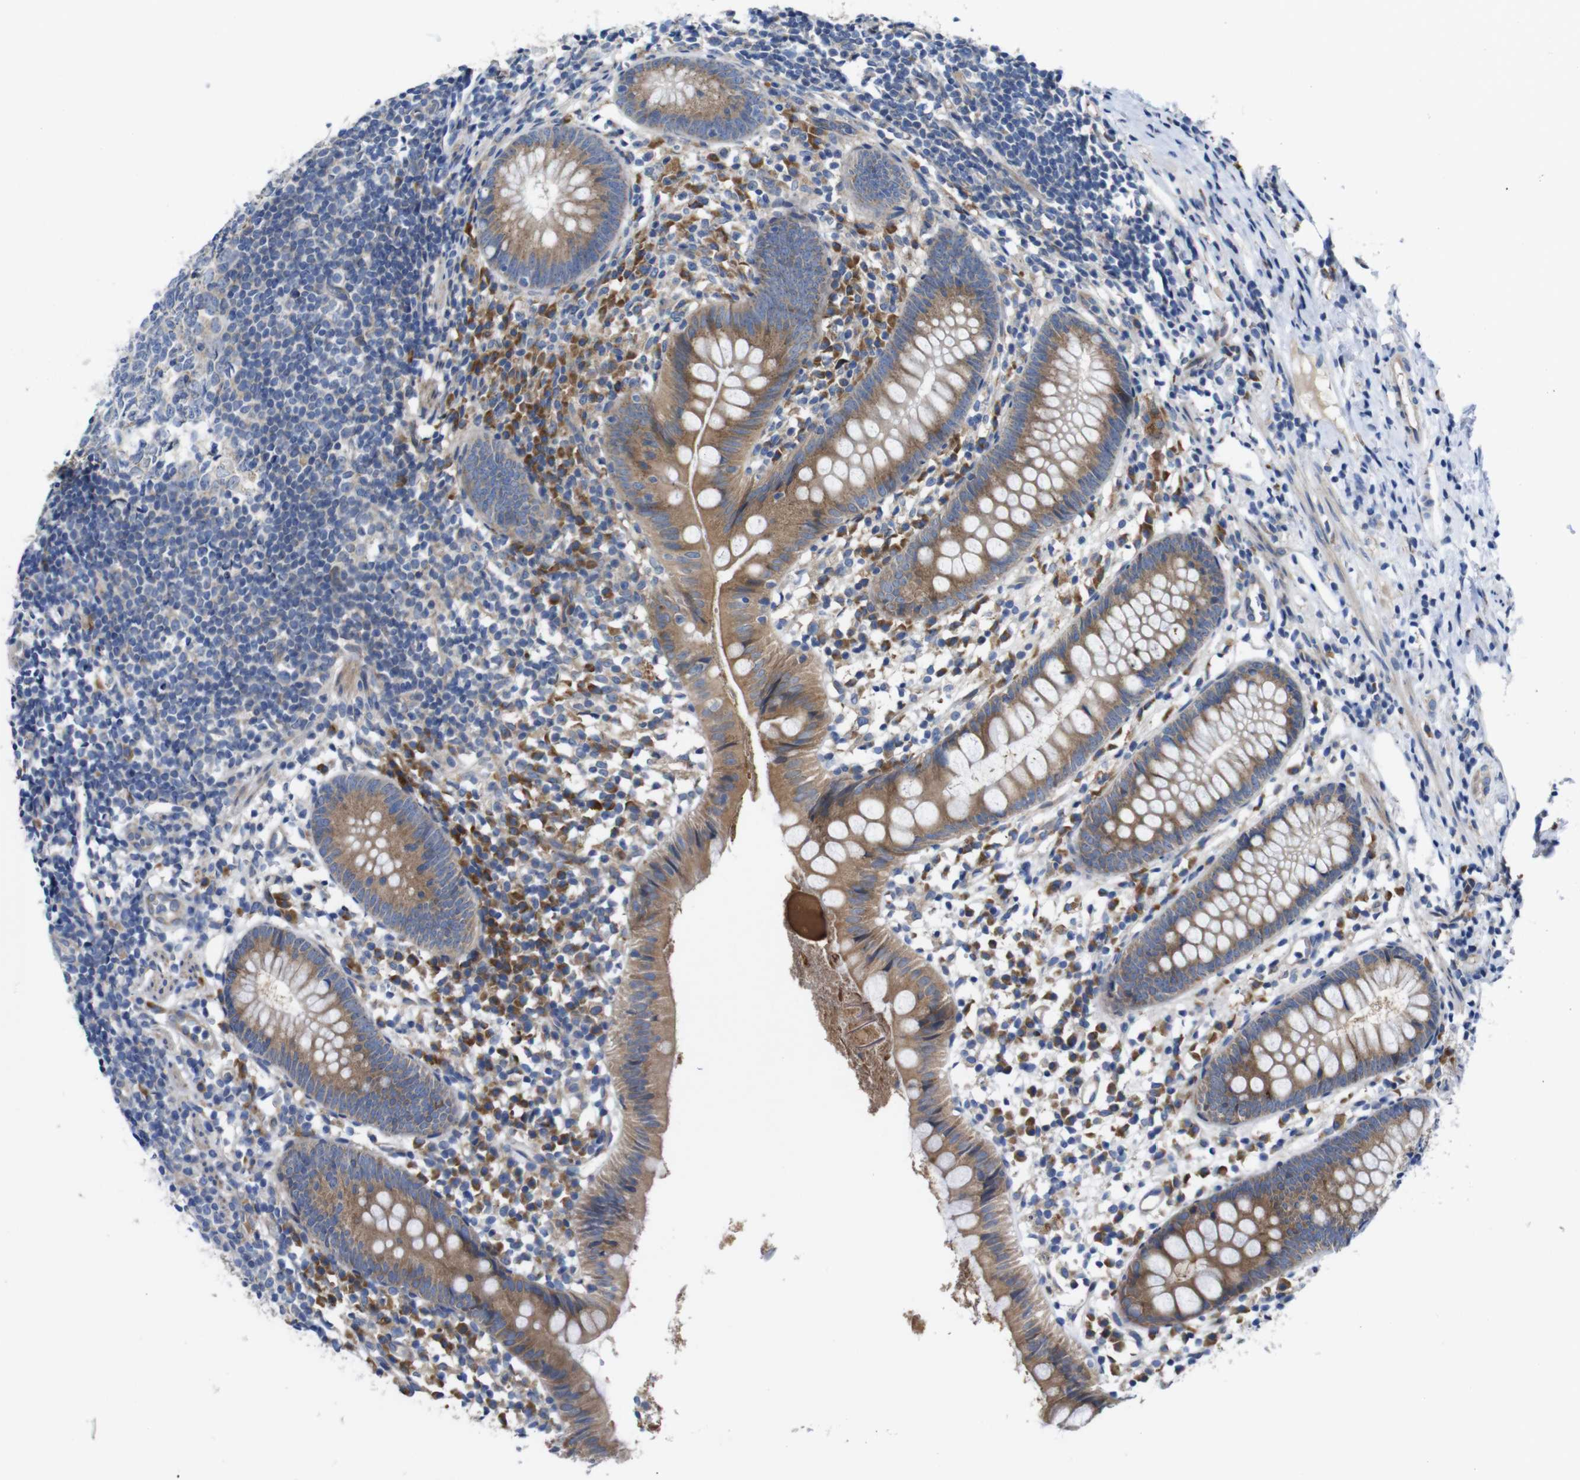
{"staining": {"intensity": "moderate", "quantity": ">75%", "location": "cytoplasmic/membranous"}, "tissue": "appendix", "cell_type": "Glandular cells", "image_type": "normal", "snomed": [{"axis": "morphology", "description": "Normal tissue, NOS"}, {"axis": "topography", "description": "Appendix"}], "caption": "A medium amount of moderate cytoplasmic/membranous staining is seen in approximately >75% of glandular cells in normal appendix. (Stains: DAB (3,3'-diaminobenzidine) in brown, nuclei in blue, Microscopy: brightfield microscopy at high magnification).", "gene": "DDRGK1", "patient": {"sex": "female", "age": 20}}